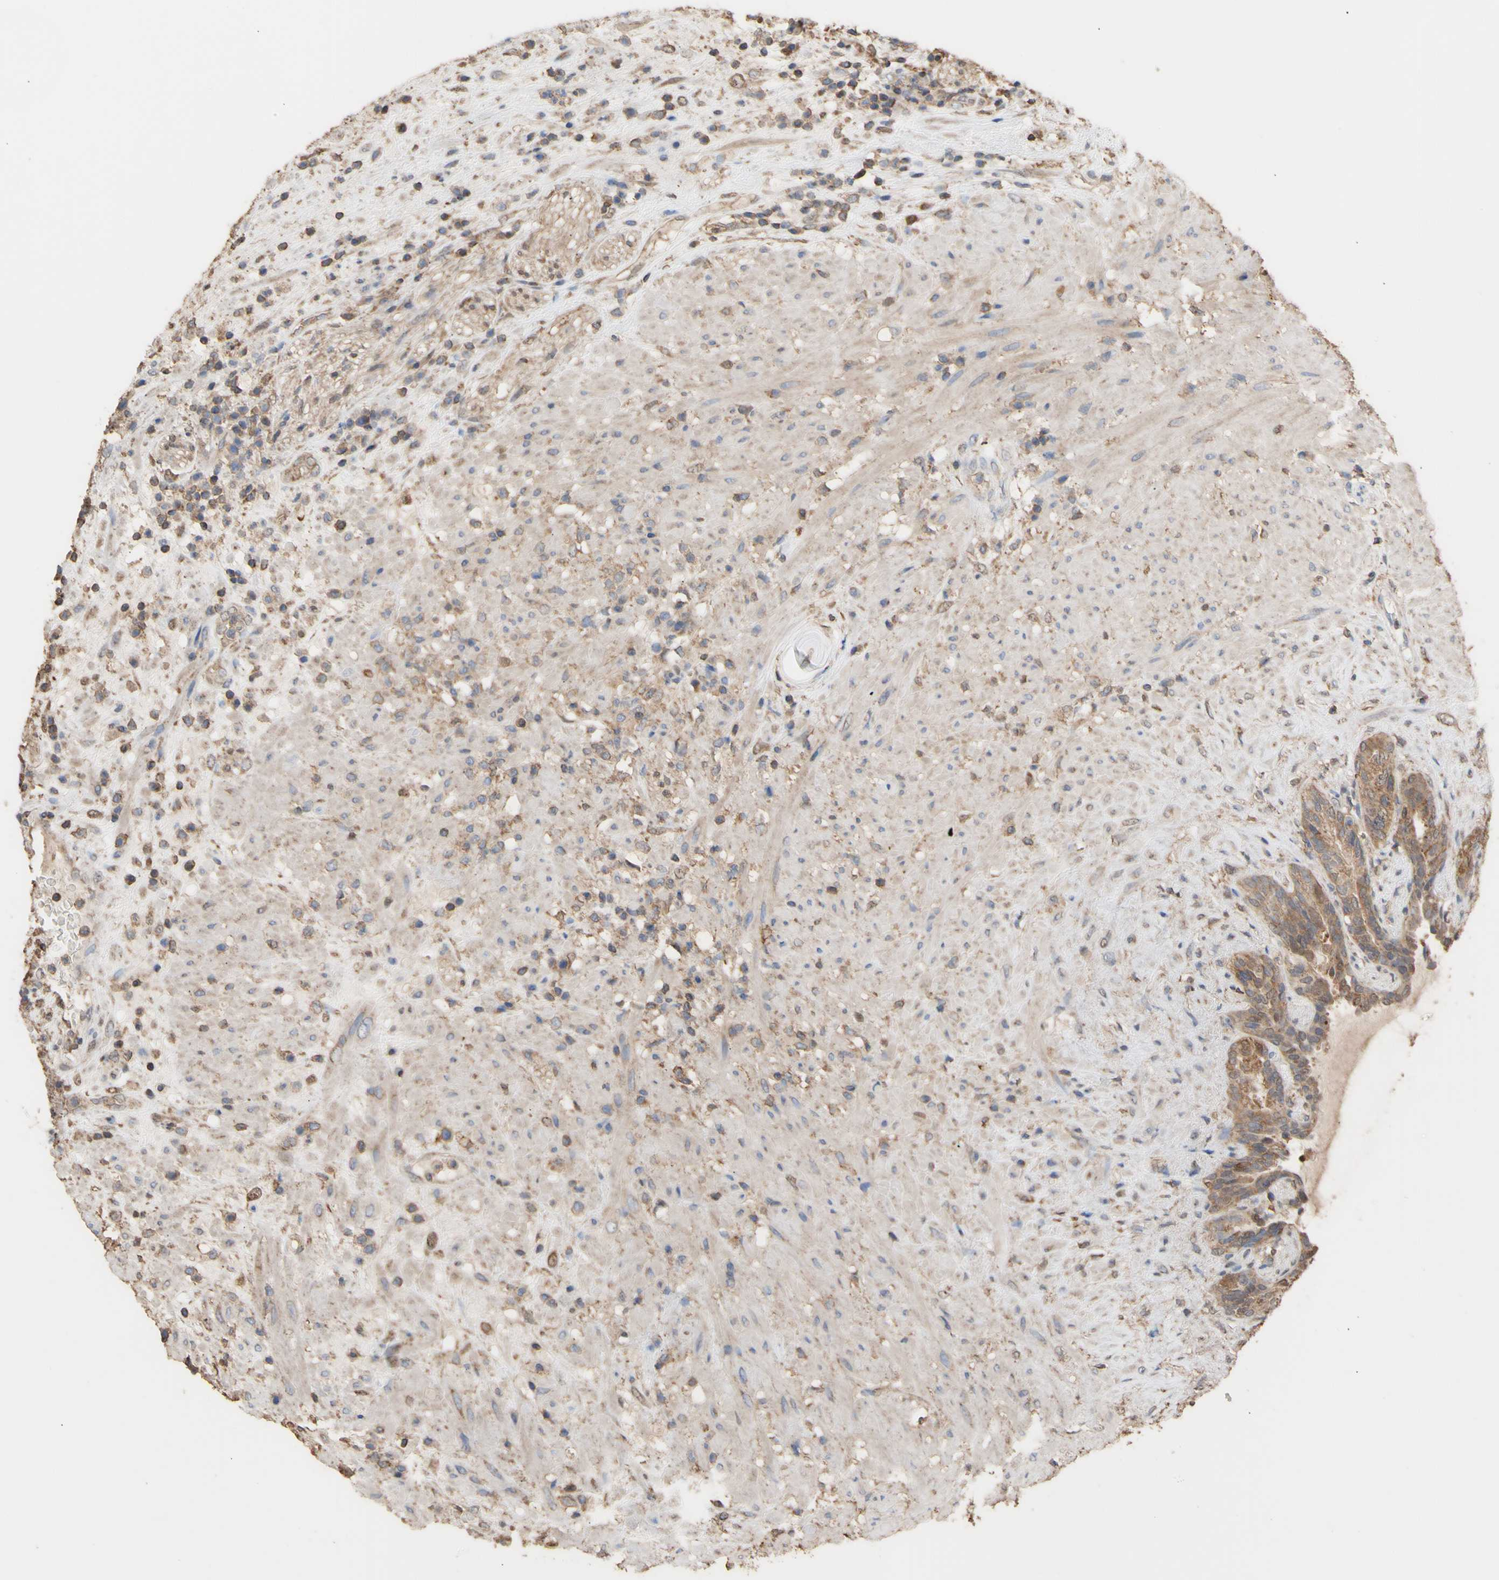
{"staining": {"intensity": "moderate", "quantity": ">75%", "location": "cytoplasmic/membranous"}, "tissue": "seminal vesicle", "cell_type": "Glandular cells", "image_type": "normal", "snomed": [{"axis": "morphology", "description": "Normal tissue, NOS"}, {"axis": "topography", "description": "Seminal veicle"}], "caption": "Seminal vesicle stained with DAB (3,3'-diaminobenzidine) immunohistochemistry (IHC) displays medium levels of moderate cytoplasmic/membranous positivity in approximately >75% of glandular cells. (DAB = brown stain, brightfield microscopy at high magnification).", "gene": "ALDH9A1", "patient": {"sex": "male", "age": 61}}